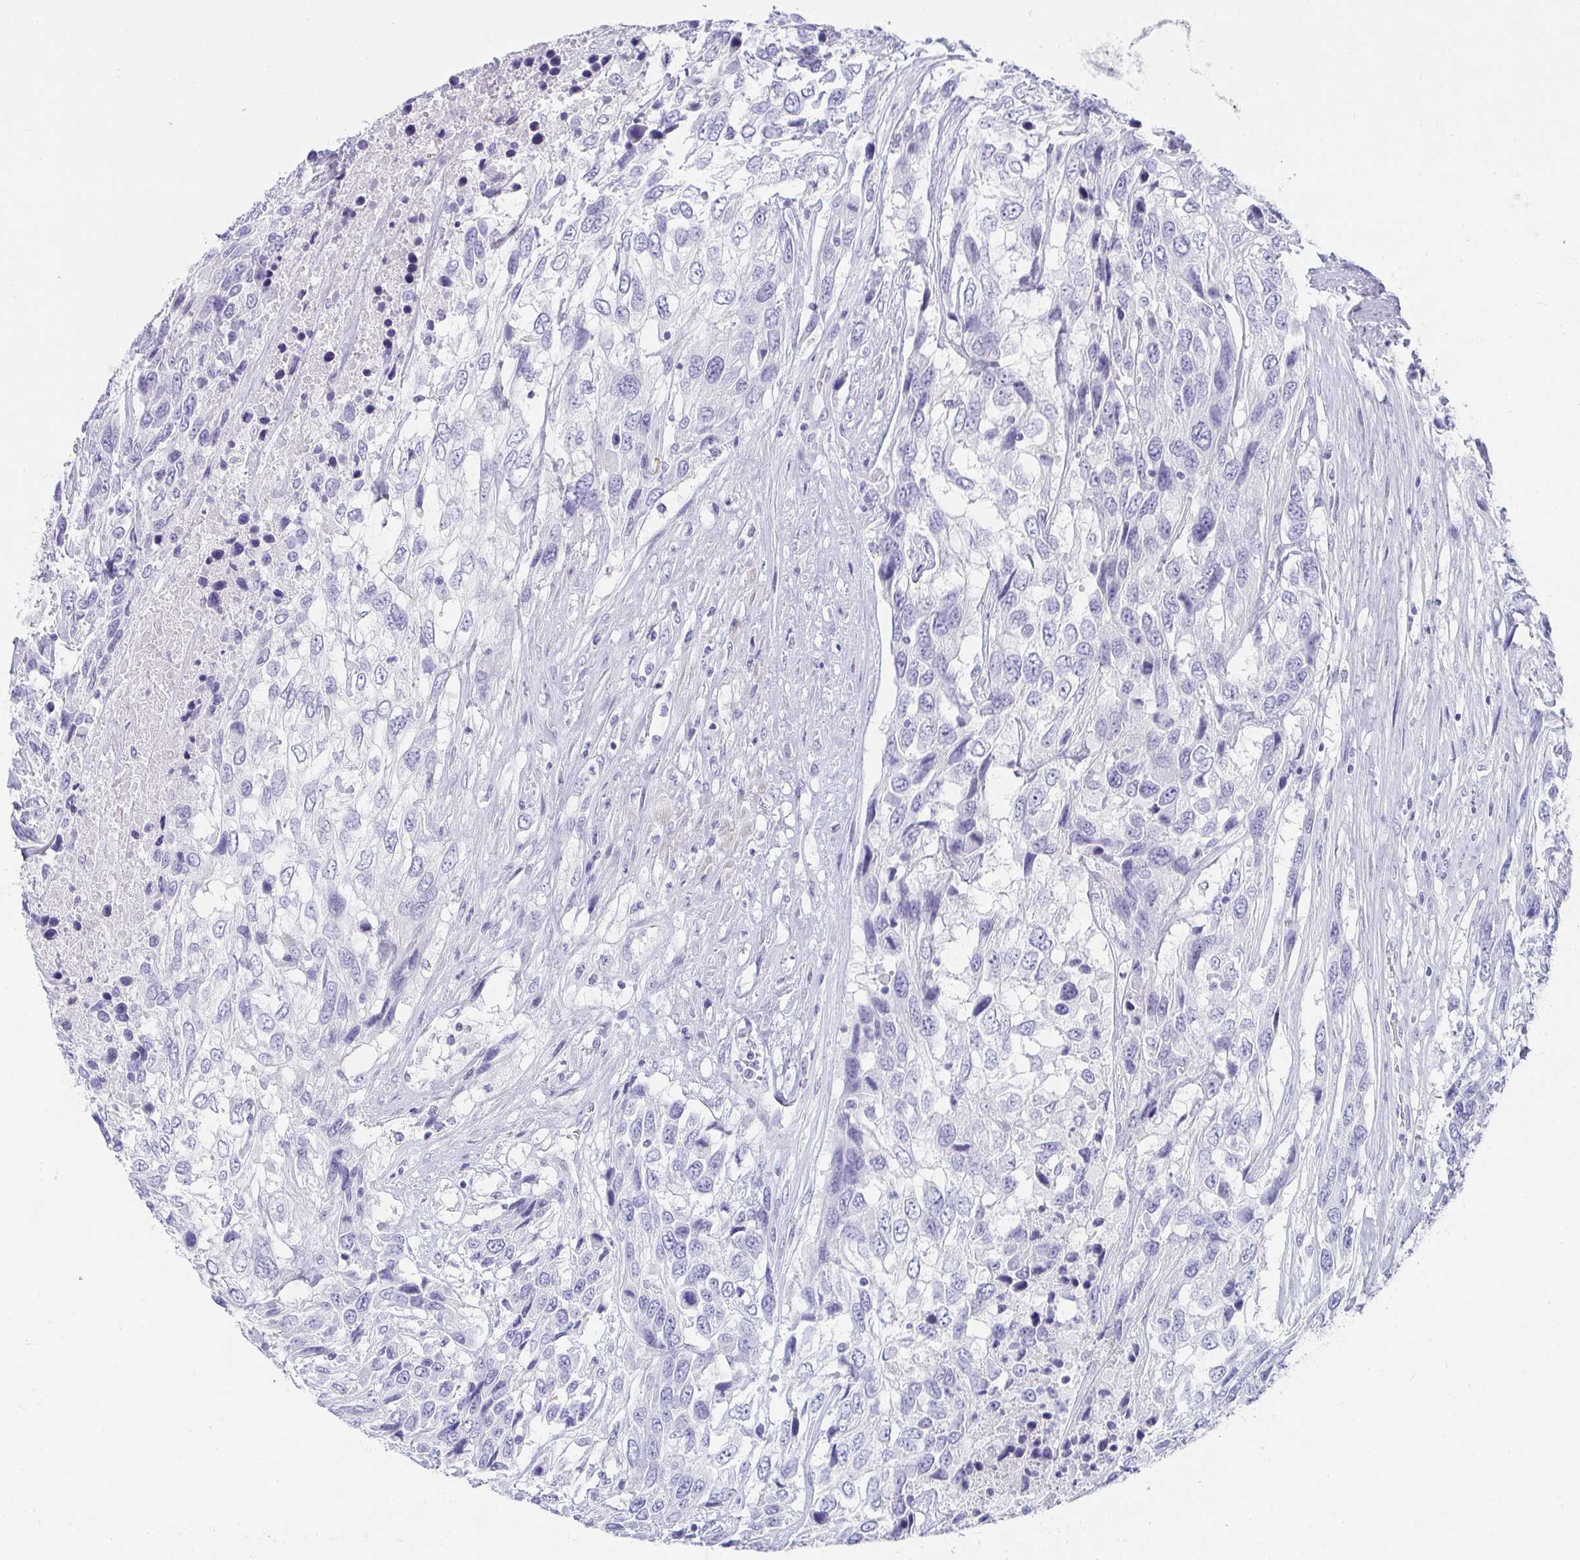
{"staining": {"intensity": "negative", "quantity": "none", "location": "none"}, "tissue": "urothelial cancer", "cell_type": "Tumor cells", "image_type": "cancer", "snomed": [{"axis": "morphology", "description": "Urothelial carcinoma, High grade"}, {"axis": "topography", "description": "Urinary bladder"}], "caption": "Immunohistochemistry micrograph of neoplastic tissue: urothelial cancer stained with DAB exhibits no significant protein staining in tumor cells.", "gene": "PRND", "patient": {"sex": "female", "age": 70}}